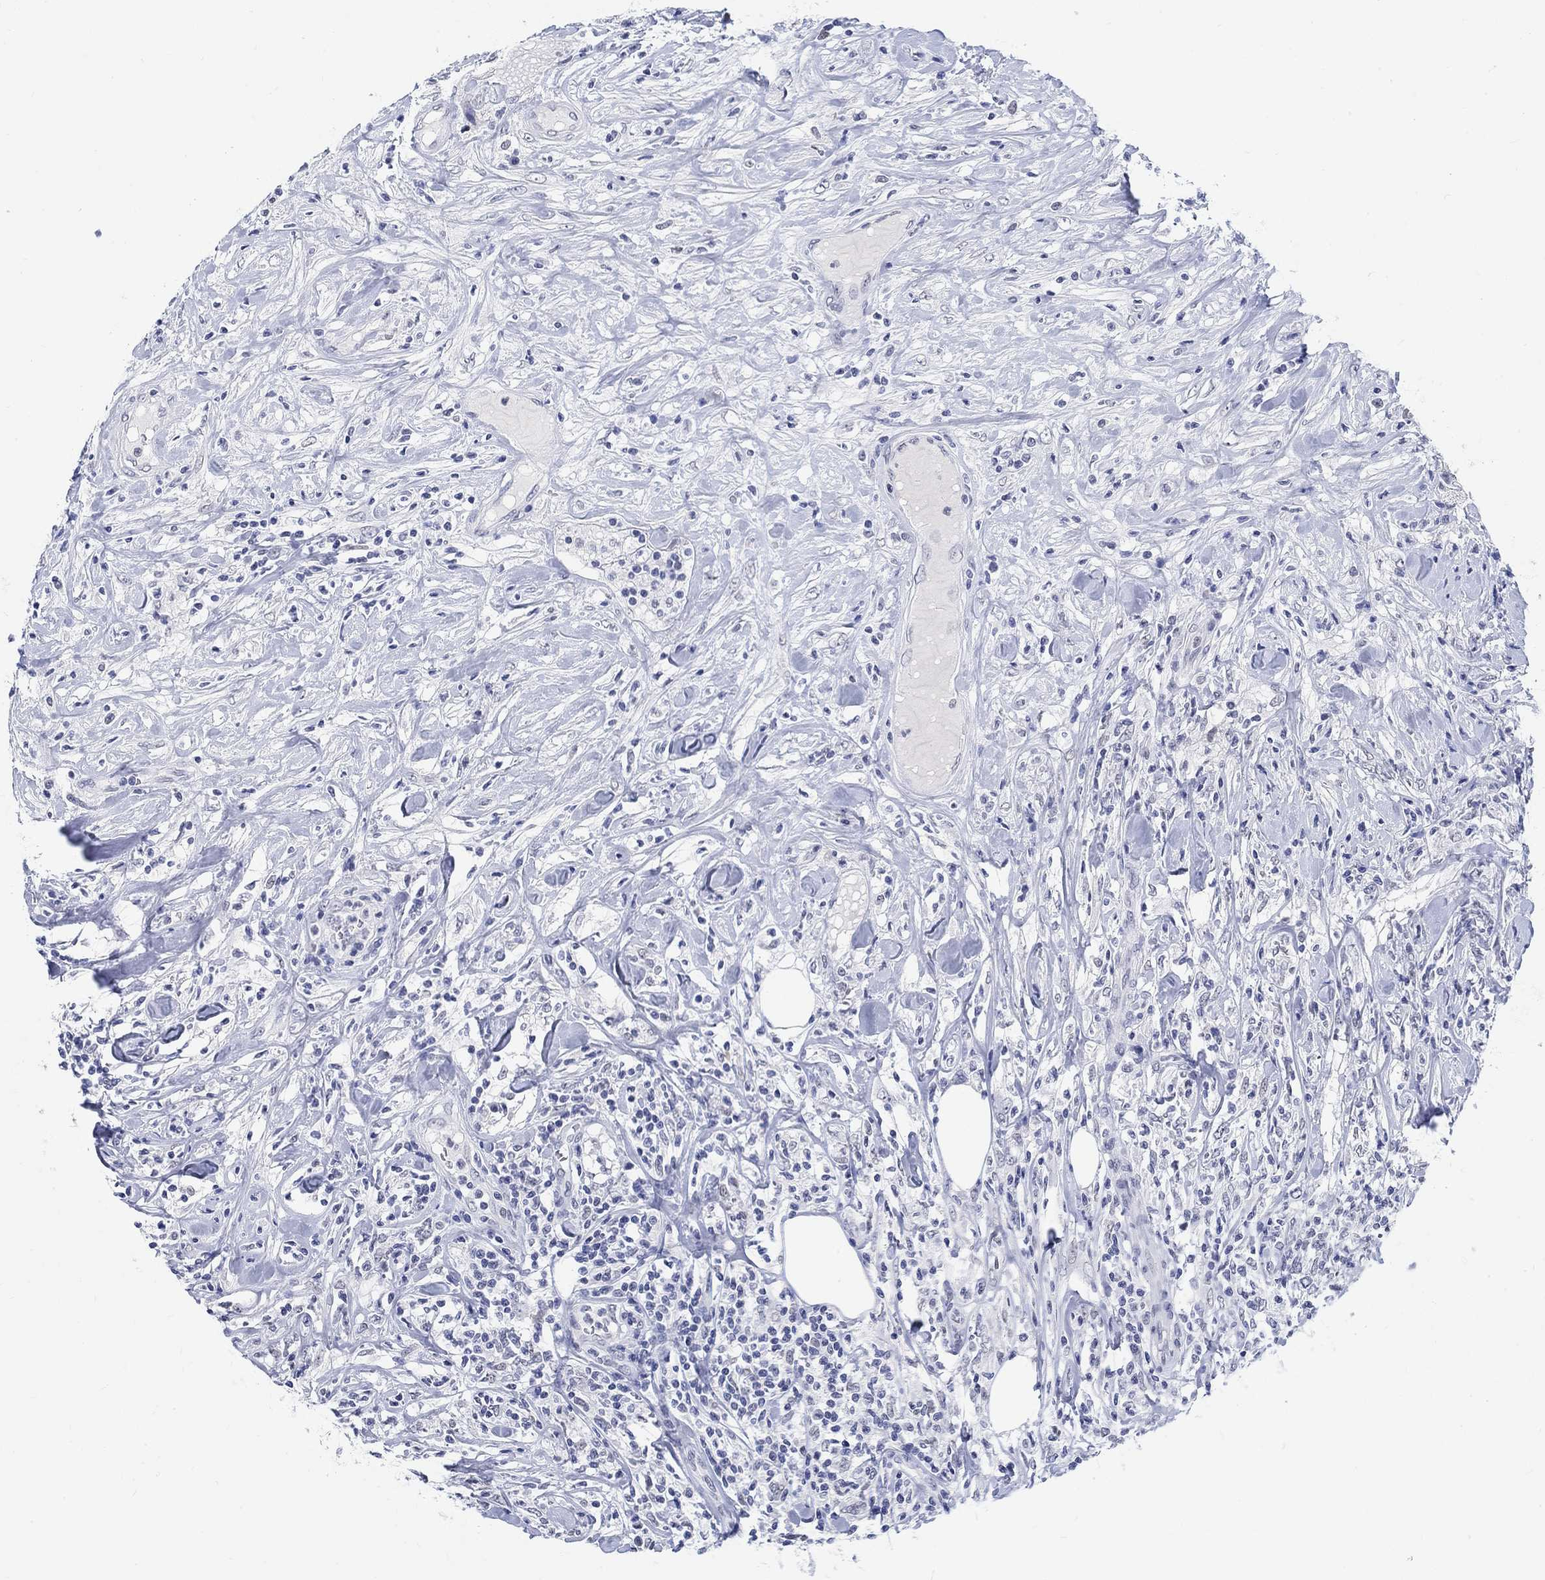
{"staining": {"intensity": "negative", "quantity": "none", "location": "none"}, "tissue": "lymphoma", "cell_type": "Tumor cells", "image_type": "cancer", "snomed": [{"axis": "morphology", "description": "Malignant lymphoma, non-Hodgkin's type, High grade"}, {"axis": "topography", "description": "Lymph node"}], "caption": "A micrograph of lymphoma stained for a protein demonstrates no brown staining in tumor cells. Brightfield microscopy of immunohistochemistry stained with DAB (brown) and hematoxylin (blue), captured at high magnification.", "gene": "ANKS1B", "patient": {"sex": "female", "age": 84}}